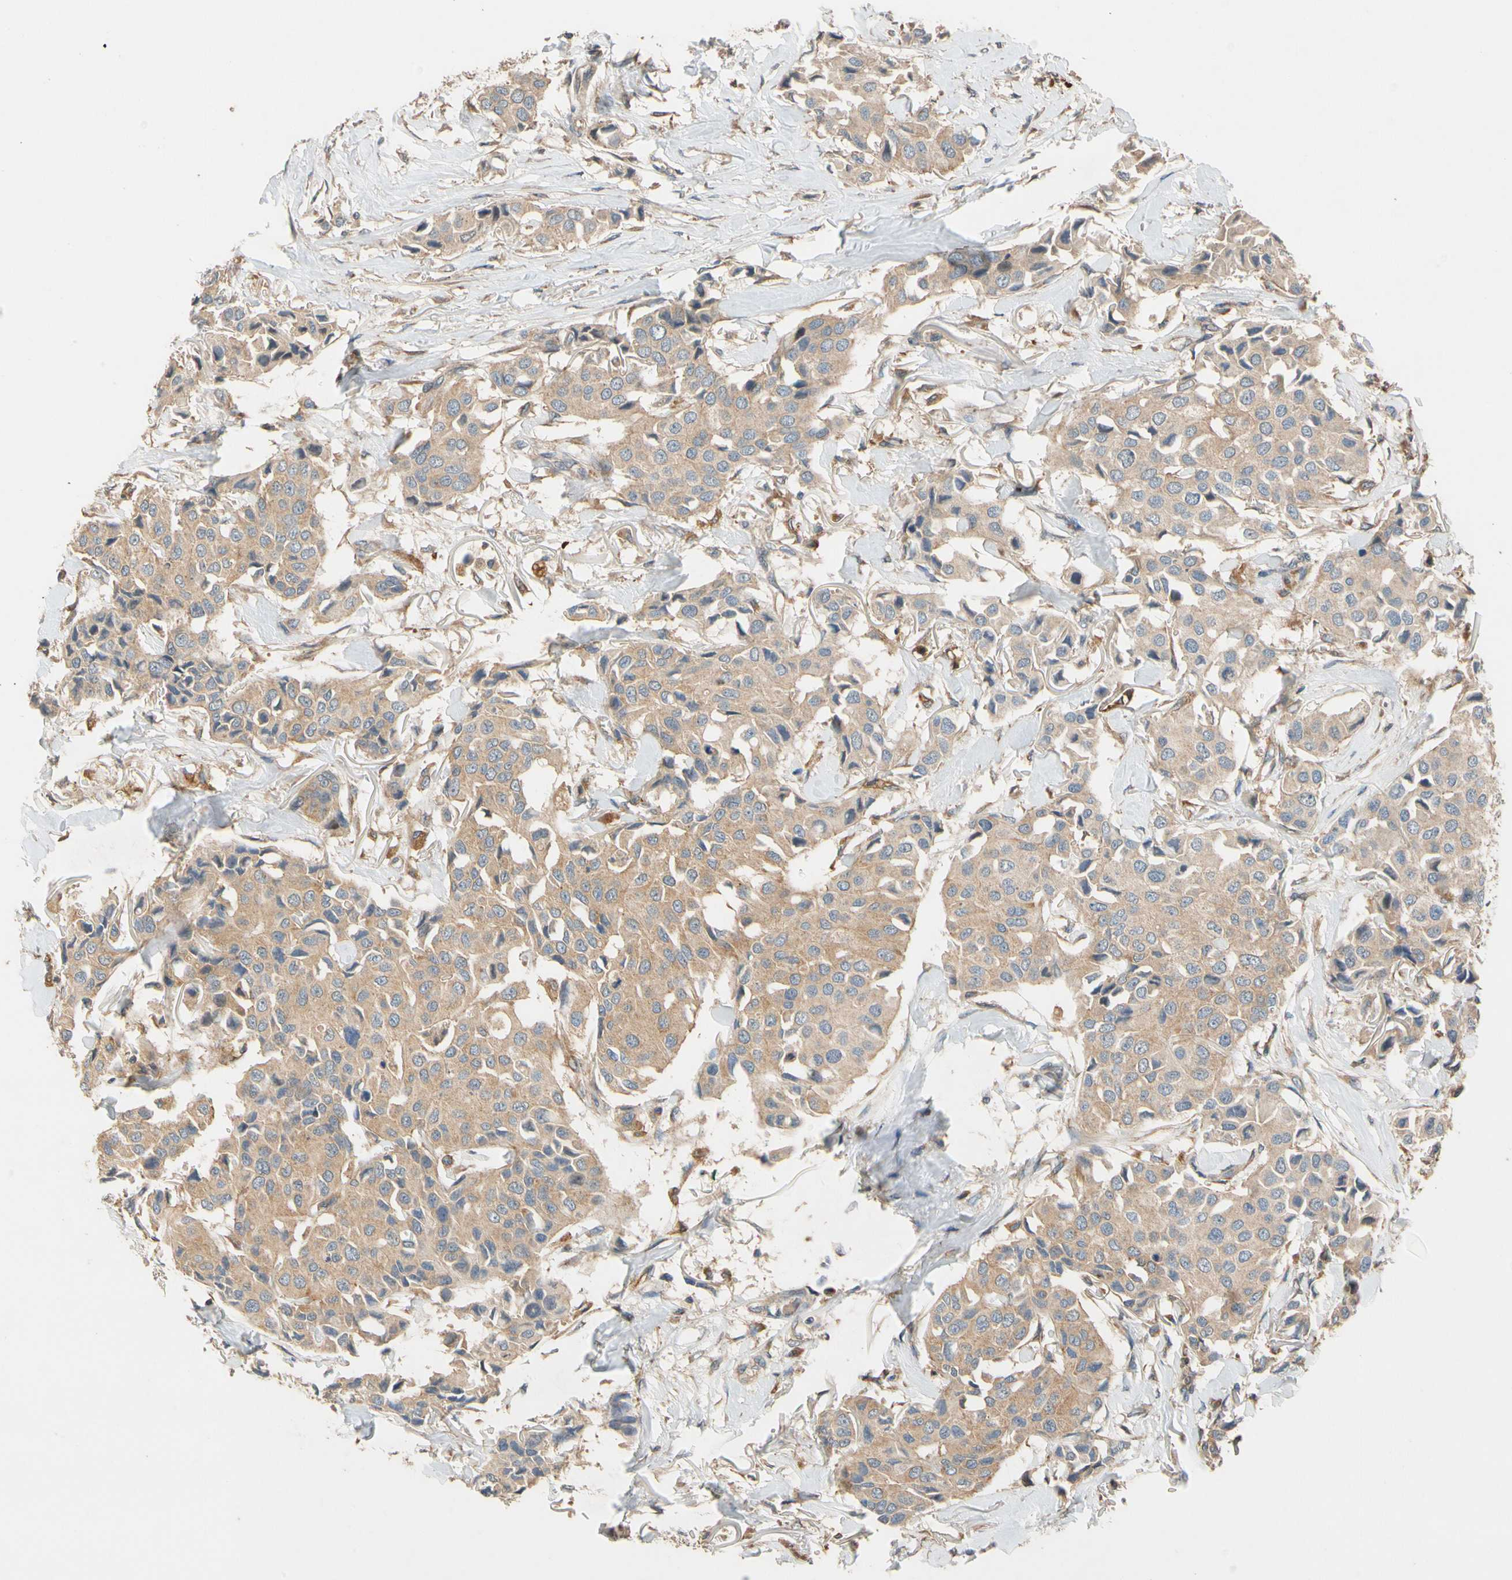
{"staining": {"intensity": "weak", "quantity": ">75%", "location": "cytoplasmic/membranous"}, "tissue": "breast cancer", "cell_type": "Tumor cells", "image_type": "cancer", "snomed": [{"axis": "morphology", "description": "Duct carcinoma"}, {"axis": "topography", "description": "Breast"}], "caption": "Human breast cancer stained with a brown dye displays weak cytoplasmic/membranous positive expression in about >75% of tumor cells.", "gene": "USP46", "patient": {"sex": "female", "age": 80}}